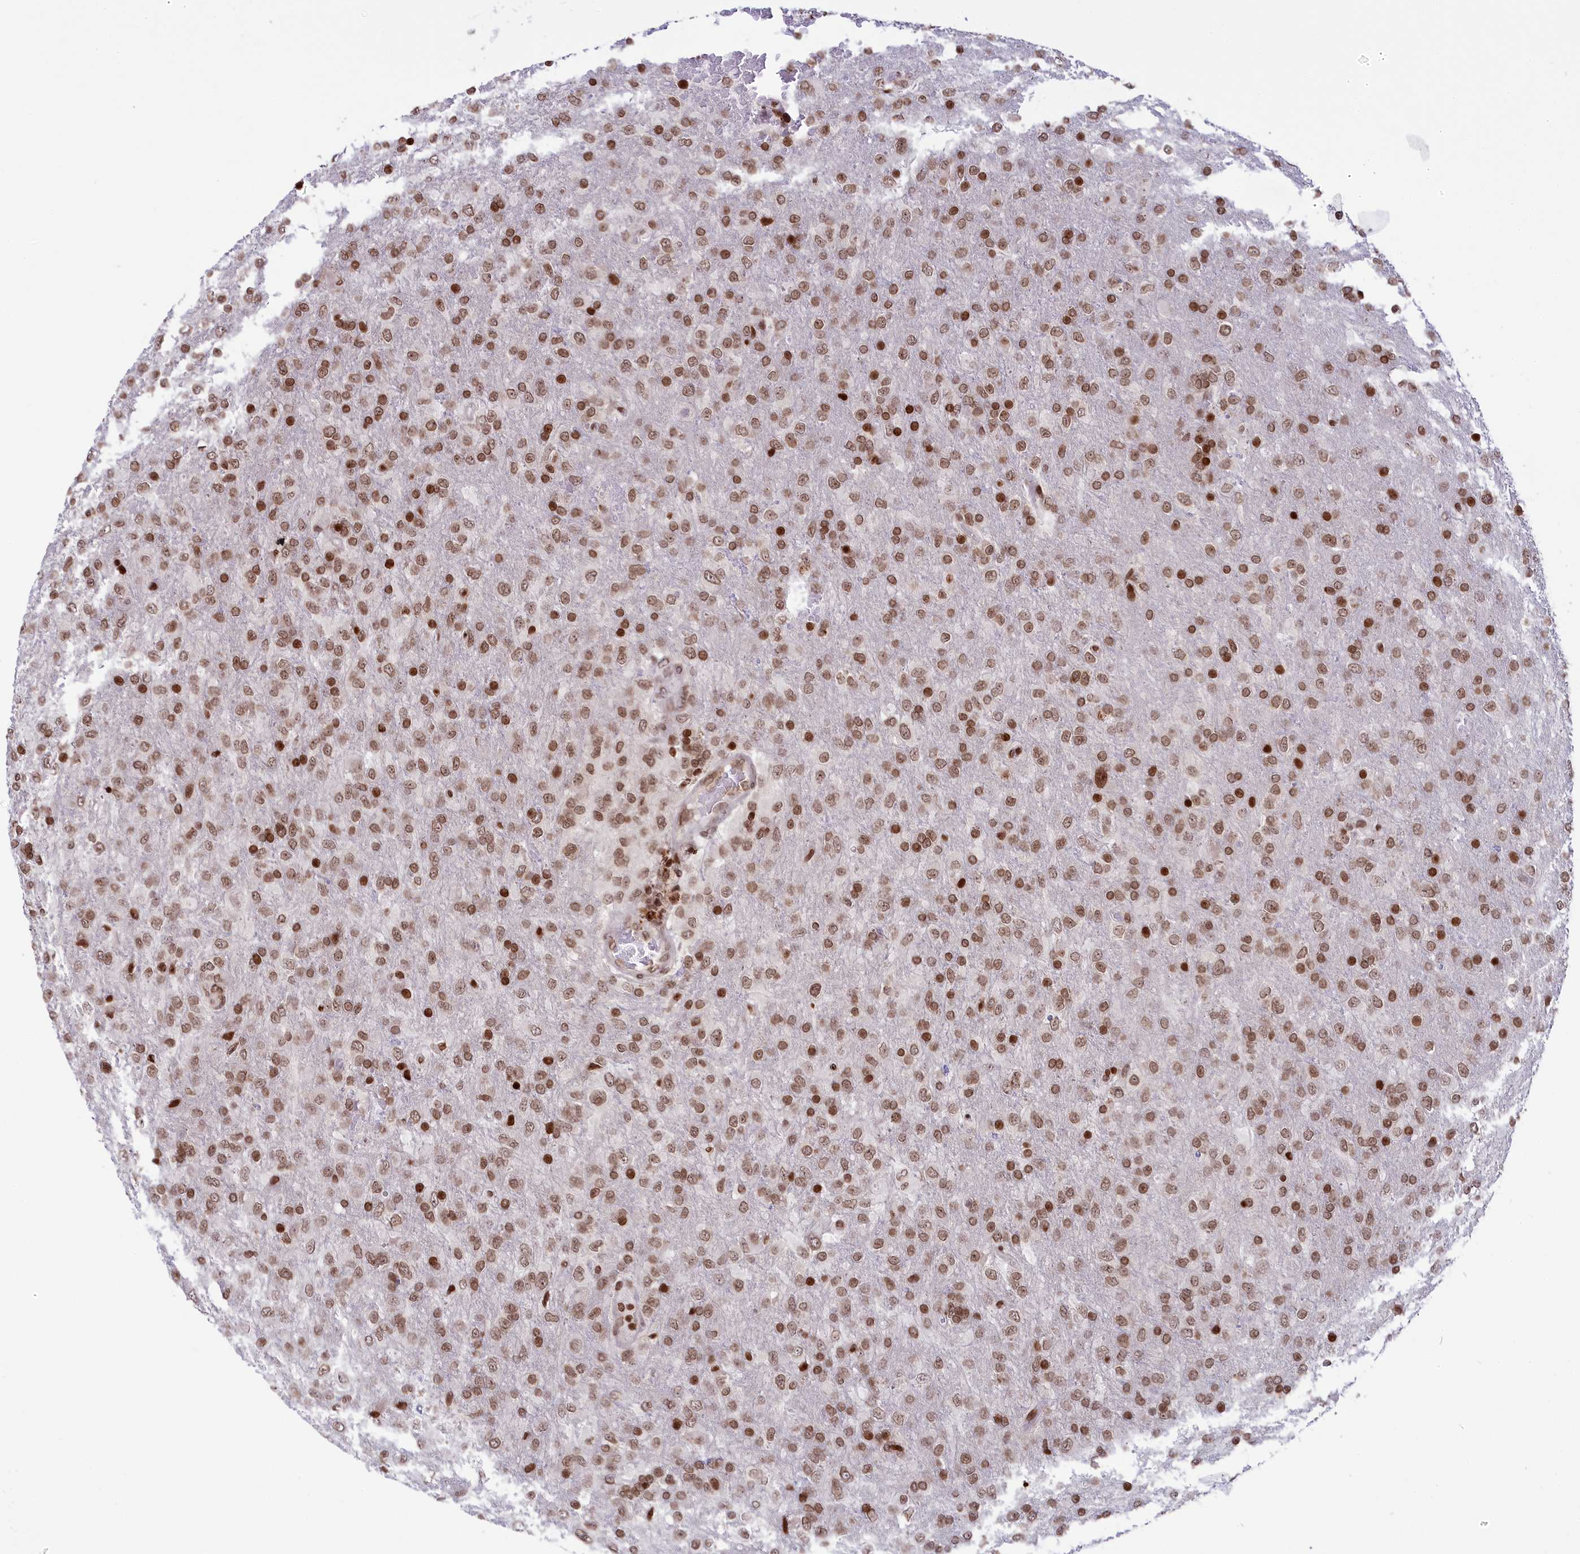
{"staining": {"intensity": "moderate", "quantity": ">75%", "location": "nuclear"}, "tissue": "glioma", "cell_type": "Tumor cells", "image_type": "cancer", "snomed": [{"axis": "morphology", "description": "Glioma, malignant, High grade"}, {"axis": "topography", "description": "Brain"}], "caption": "Moderate nuclear positivity is seen in about >75% of tumor cells in malignant high-grade glioma. Nuclei are stained in blue.", "gene": "TET2", "patient": {"sex": "female", "age": 74}}